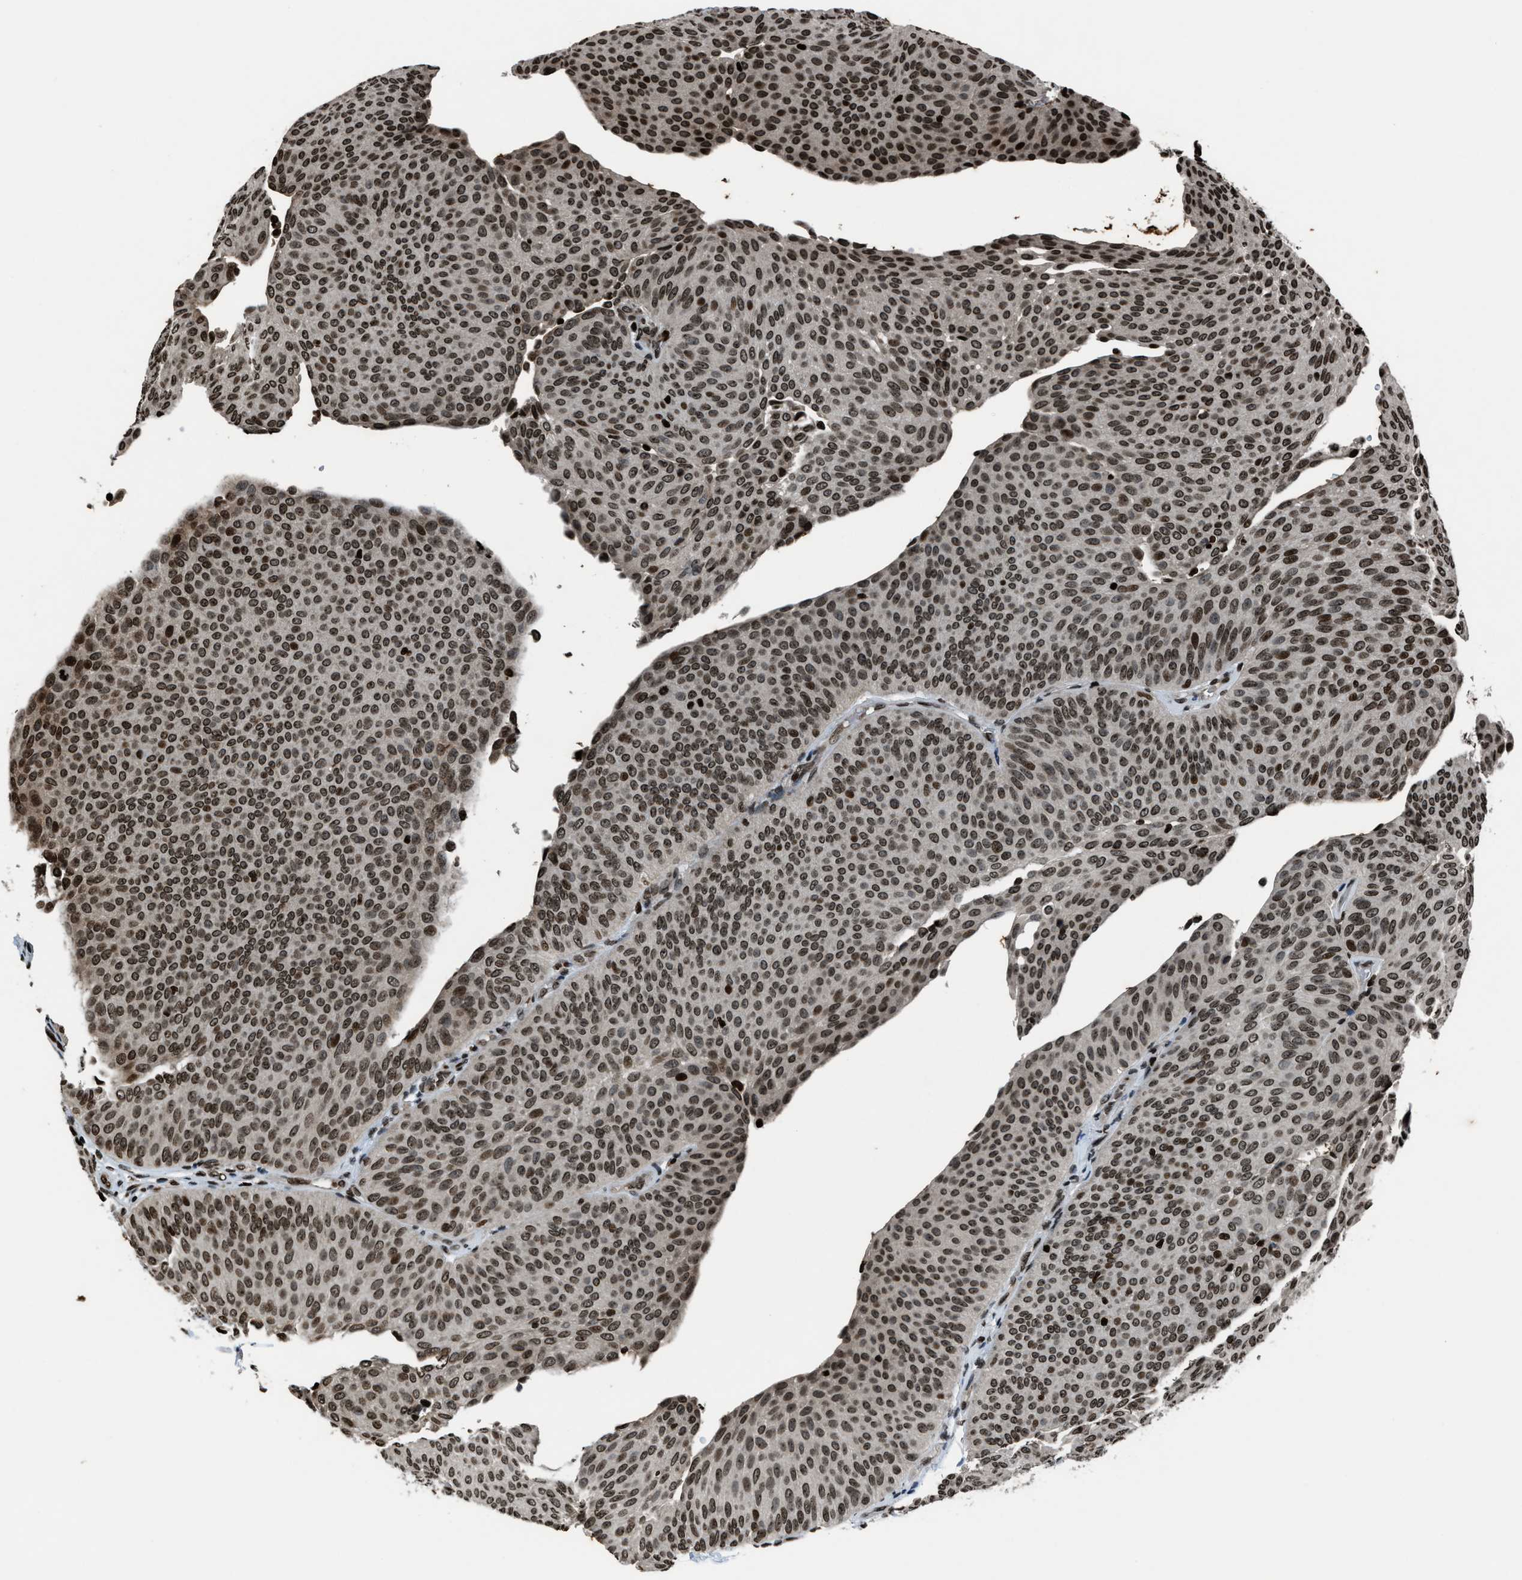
{"staining": {"intensity": "moderate", "quantity": ">75%", "location": "nuclear"}, "tissue": "urothelial cancer", "cell_type": "Tumor cells", "image_type": "cancer", "snomed": [{"axis": "morphology", "description": "Urothelial carcinoma, Low grade"}, {"axis": "topography", "description": "Urinary bladder"}], "caption": "Urothelial carcinoma (low-grade) was stained to show a protein in brown. There is medium levels of moderate nuclear expression in approximately >75% of tumor cells. (IHC, brightfield microscopy, high magnification).", "gene": "H4C1", "patient": {"sex": "female", "age": 60}}